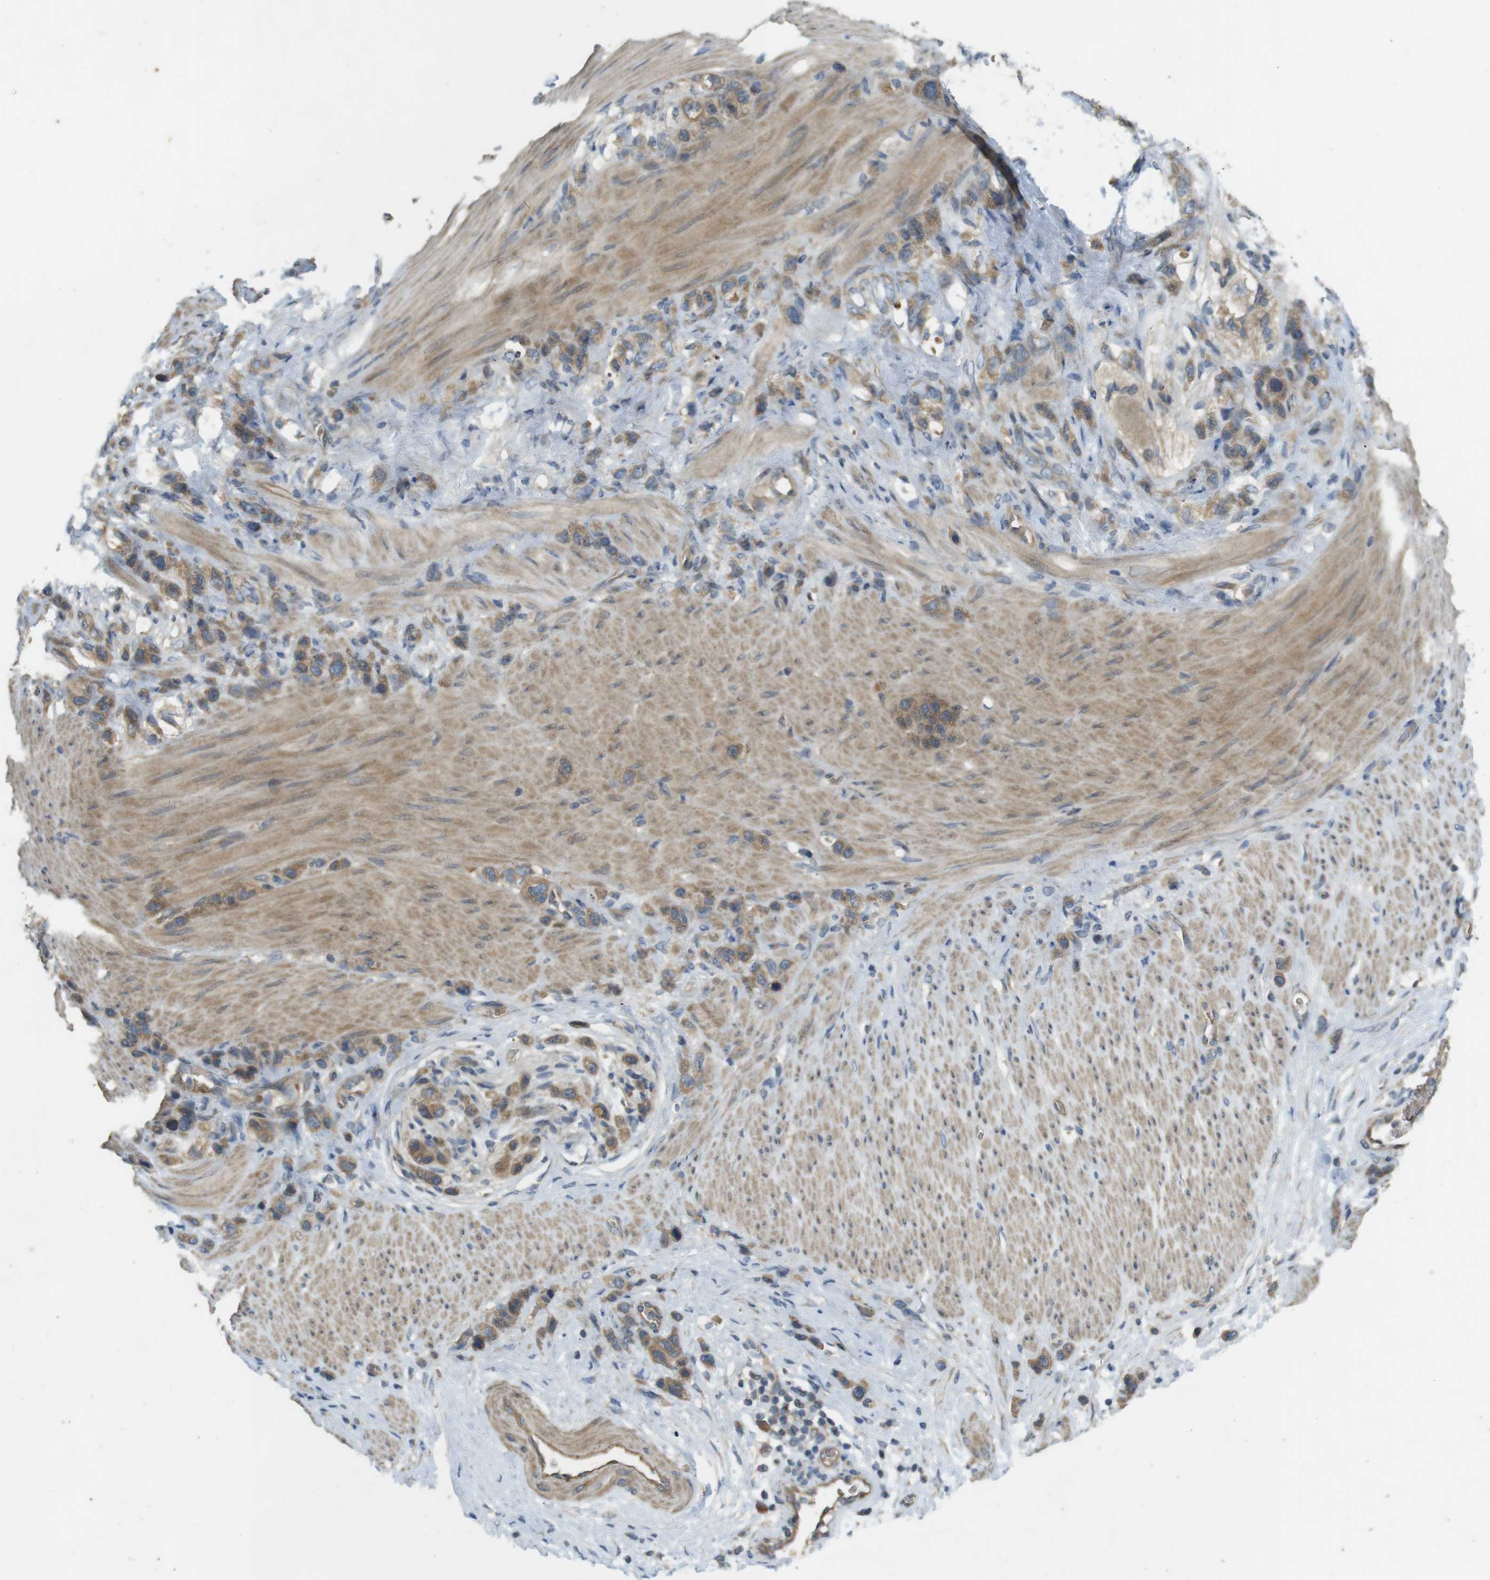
{"staining": {"intensity": "moderate", "quantity": ">75%", "location": "cytoplasmic/membranous"}, "tissue": "stomach cancer", "cell_type": "Tumor cells", "image_type": "cancer", "snomed": [{"axis": "morphology", "description": "Adenocarcinoma, NOS"}, {"axis": "morphology", "description": "Adenocarcinoma, High grade"}, {"axis": "topography", "description": "Stomach, upper"}, {"axis": "topography", "description": "Stomach, lower"}], "caption": "Immunohistochemical staining of human adenocarcinoma (stomach) shows moderate cytoplasmic/membranous protein positivity in about >75% of tumor cells.", "gene": "CLTC", "patient": {"sex": "female", "age": 65}}